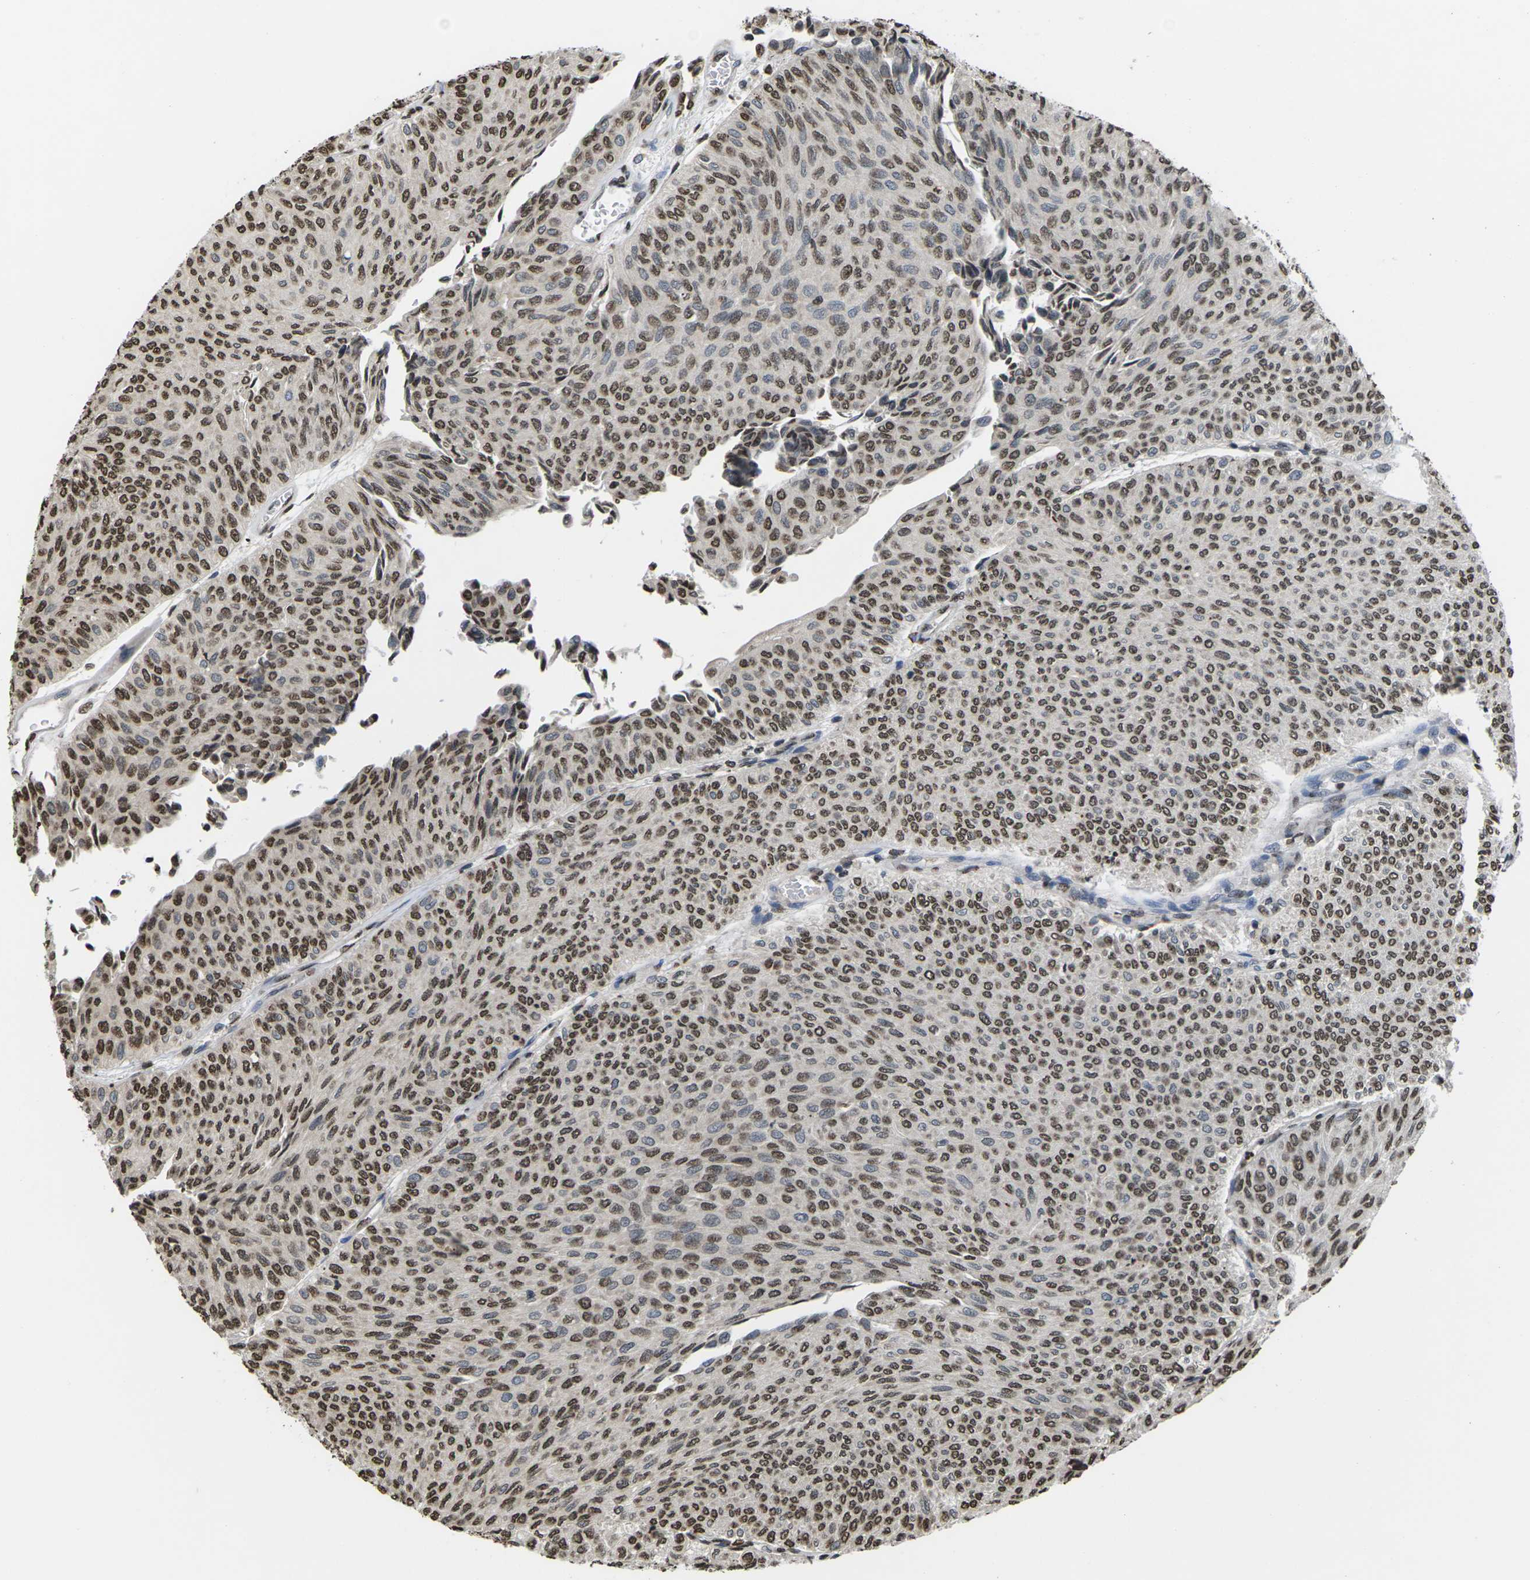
{"staining": {"intensity": "moderate", "quantity": ">75%", "location": "nuclear"}, "tissue": "urothelial cancer", "cell_type": "Tumor cells", "image_type": "cancer", "snomed": [{"axis": "morphology", "description": "Urothelial carcinoma, Low grade"}, {"axis": "topography", "description": "Urinary bladder"}], "caption": "A high-resolution photomicrograph shows IHC staining of urothelial cancer, which reveals moderate nuclear expression in approximately >75% of tumor cells.", "gene": "EMSY", "patient": {"sex": "male", "age": 78}}